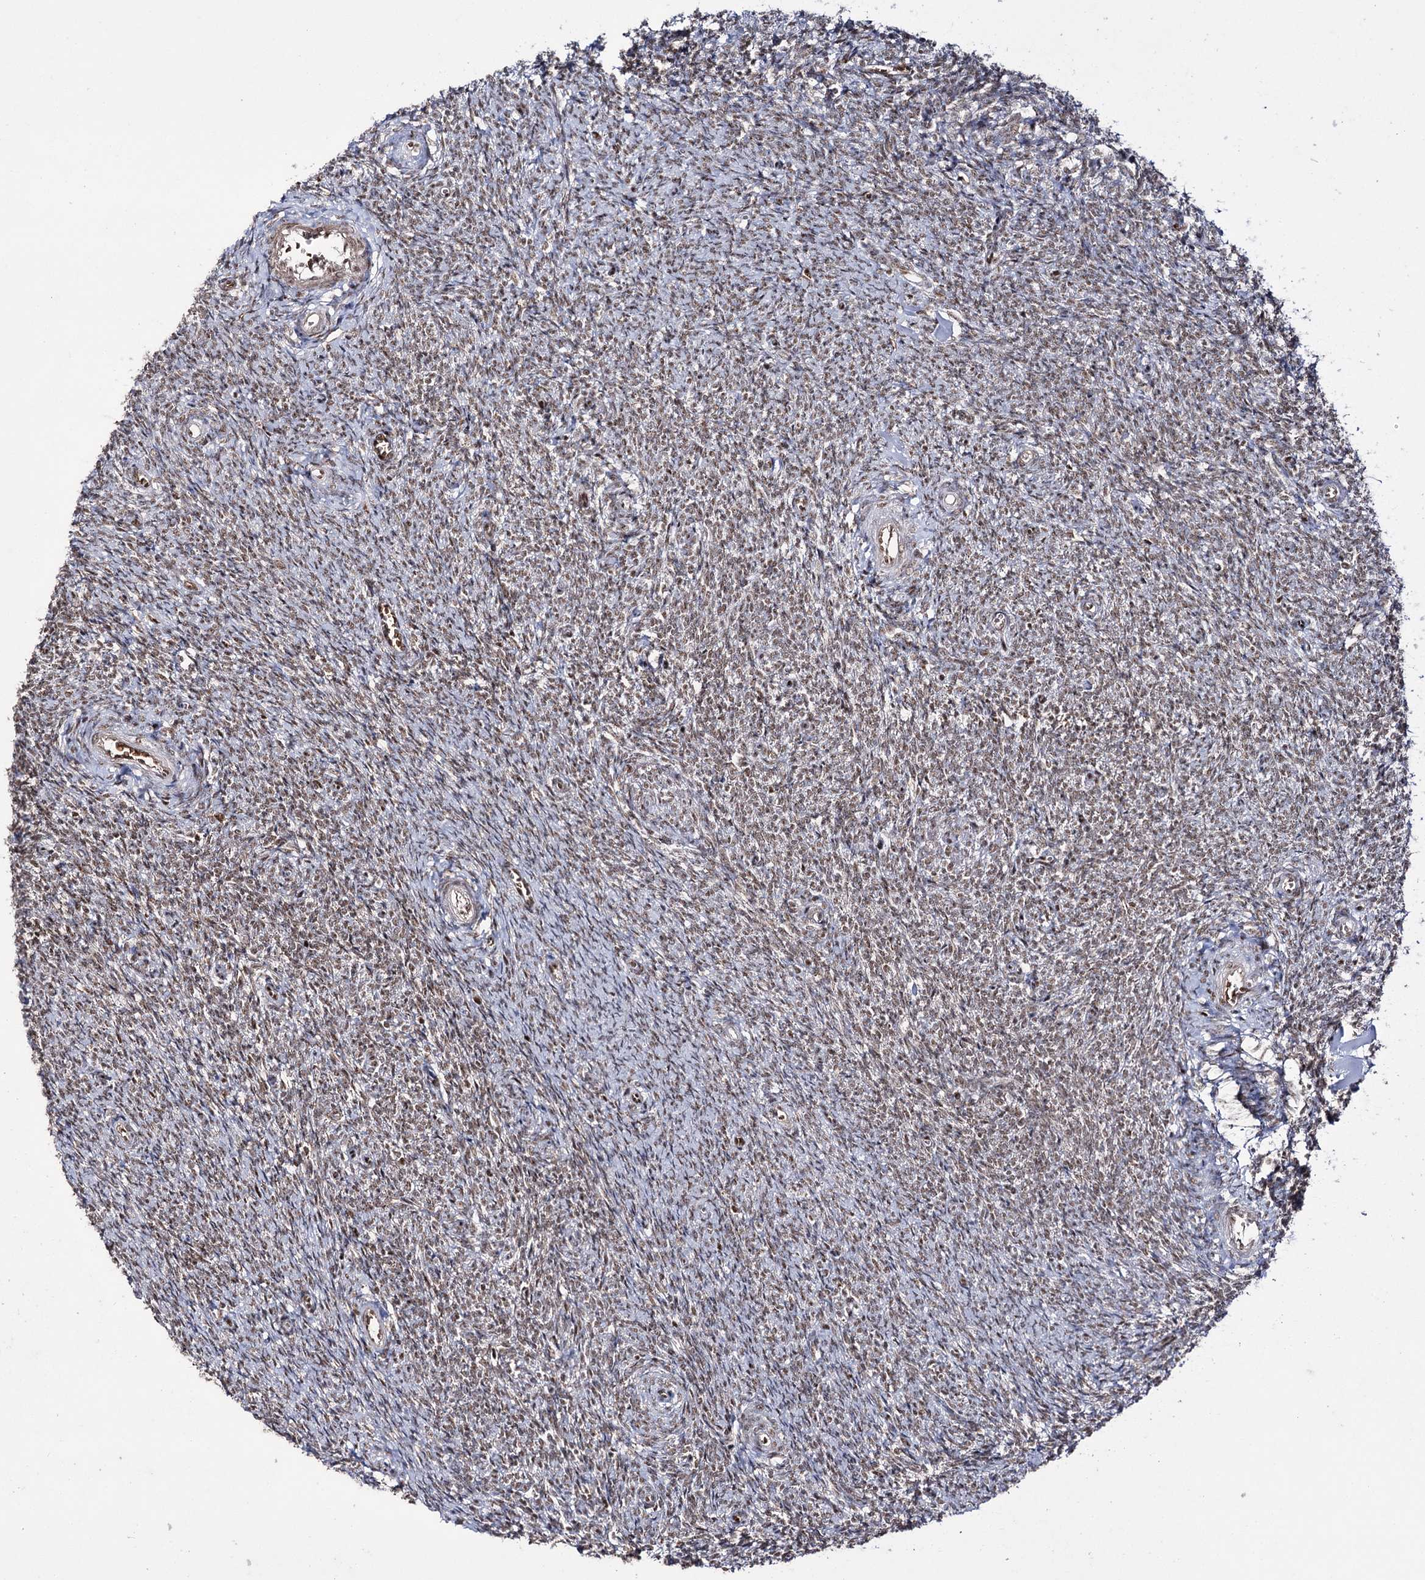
{"staining": {"intensity": "moderate", "quantity": ">75%", "location": "nuclear"}, "tissue": "ovary", "cell_type": "Ovarian stroma cells", "image_type": "normal", "snomed": [{"axis": "morphology", "description": "Normal tissue, NOS"}, {"axis": "topography", "description": "Ovary"}], "caption": "Ovarian stroma cells display moderate nuclear staining in about >75% of cells in benign ovary.", "gene": "PRPF40A", "patient": {"sex": "female", "age": 44}}